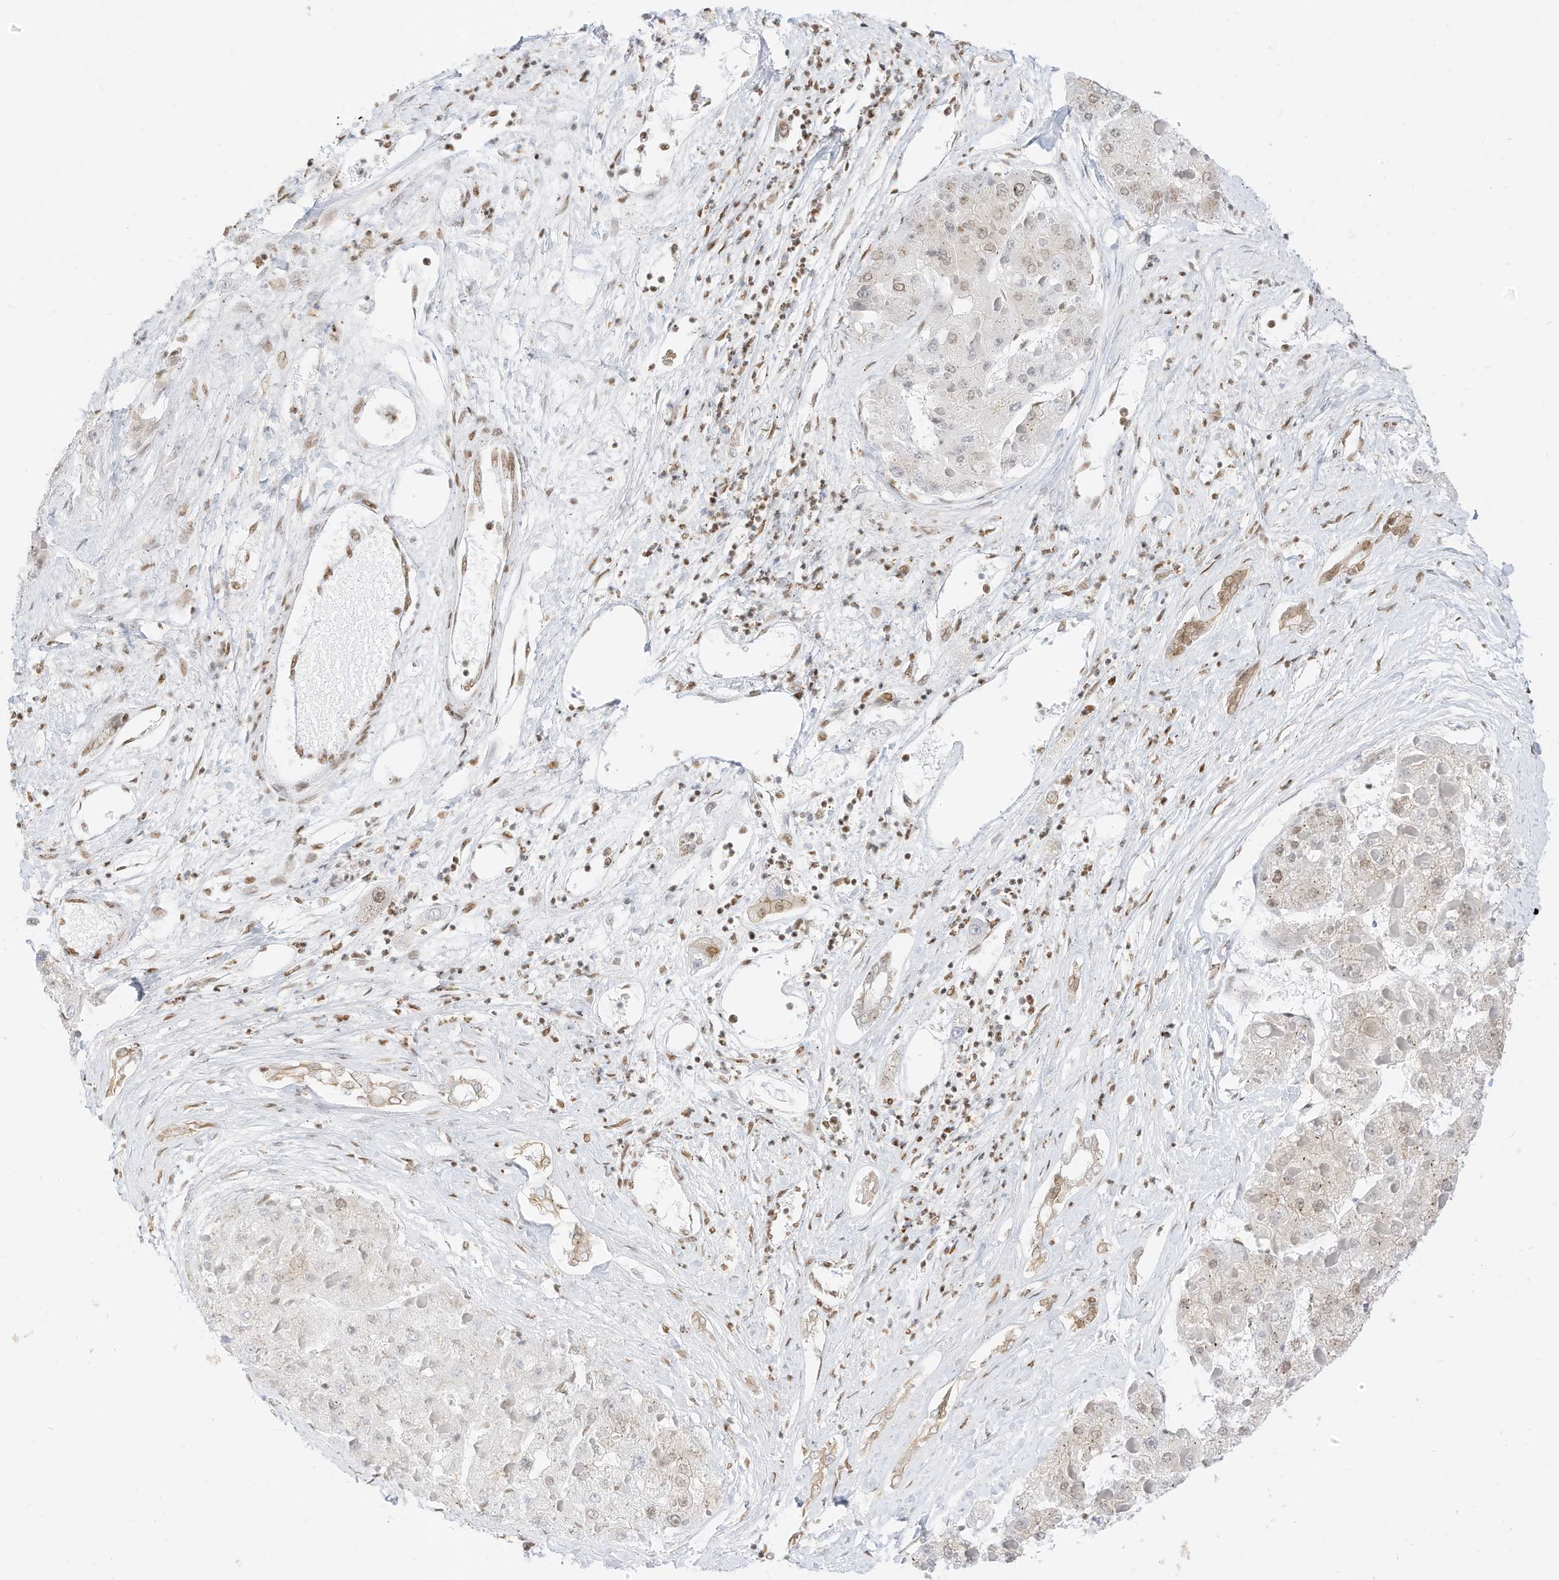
{"staining": {"intensity": "weak", "quantity": "25%-75%", "location": "nuclear"}, "tissue": "liver cancer", "cell_type": "Tumor cells", "image_type": "cancer", "snomed": [{"axis": "morphology", "description": "Carcinoma, Hepatocellular, NOS"}, {"axis": "topography", "description": "Liver"}], "caption": "A photomicrograph of hepatocellular carcinoma (liver) stained for a protein demonstrates weak nuclear brown staining in tumor cells.", "gene": "SMARCA2", "patient": {"sex": "female", "age": 73}}